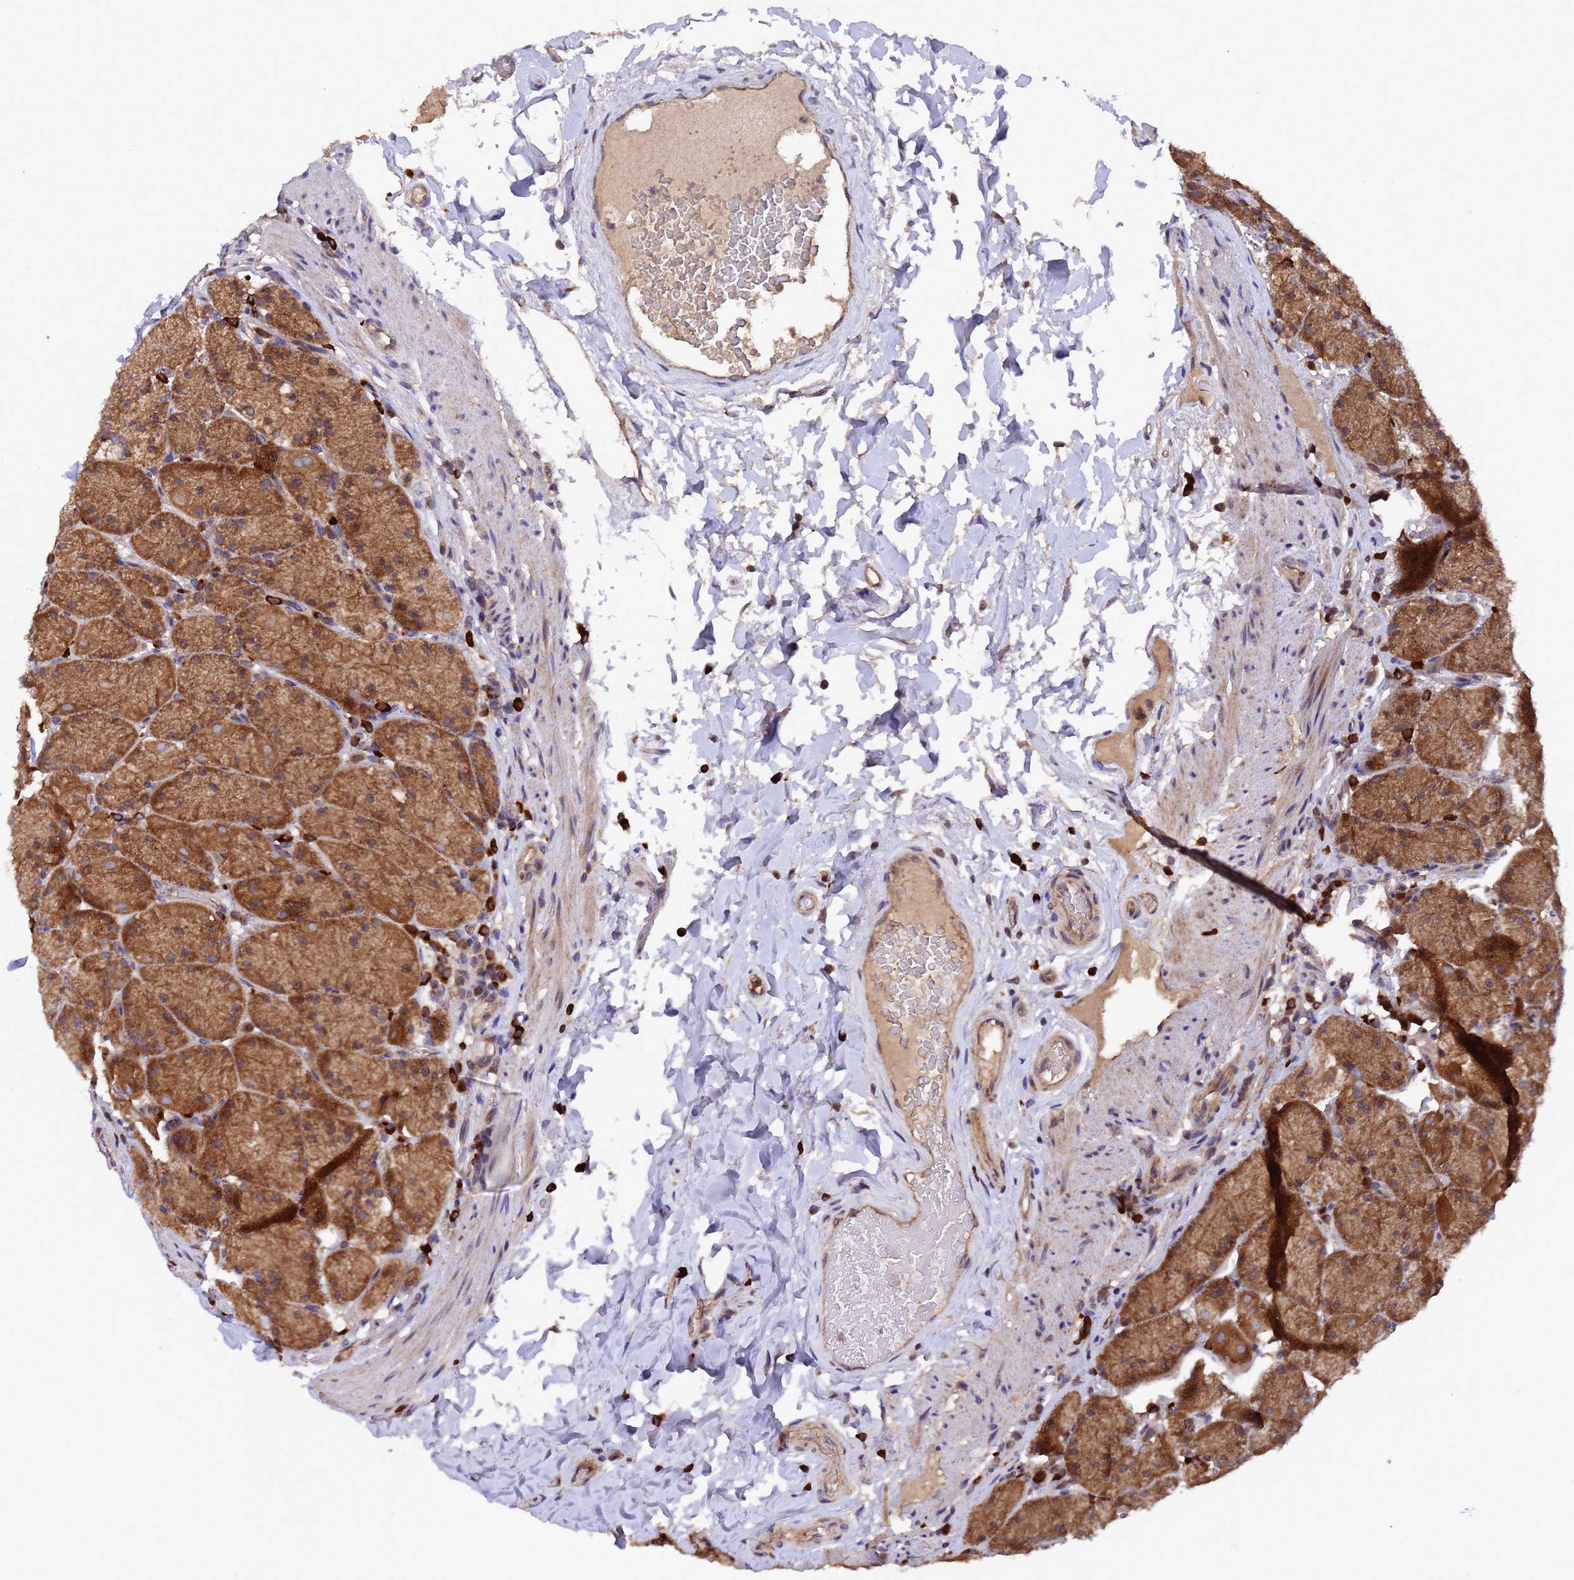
{"staining": {"intensity": "strong", "quantity": ">75%", "location": "cytoplasmic/membranous"}, "tissue": "stomach", "cell_type": "Glandular cells", "image_type": "normal", "snomed": [{"axis": "morphology", "description": "Normal tissue, NOS"}, {"axis": "topography", "description": "Stomach, upper"}, {"axis": "topography", "description": "Stomach, lower"}], "caption": "Glandular cells display high levels of strong cytoplasmic/membranous positivity in approximately >75% of cells in benign stomach. The staining is performed using DAB brown chromogen to label protein expression. The nuclei are counter-stained blue using hematoxylin.", "gene": "TSR3", "patient": {"sex": "male", "age": 67}}